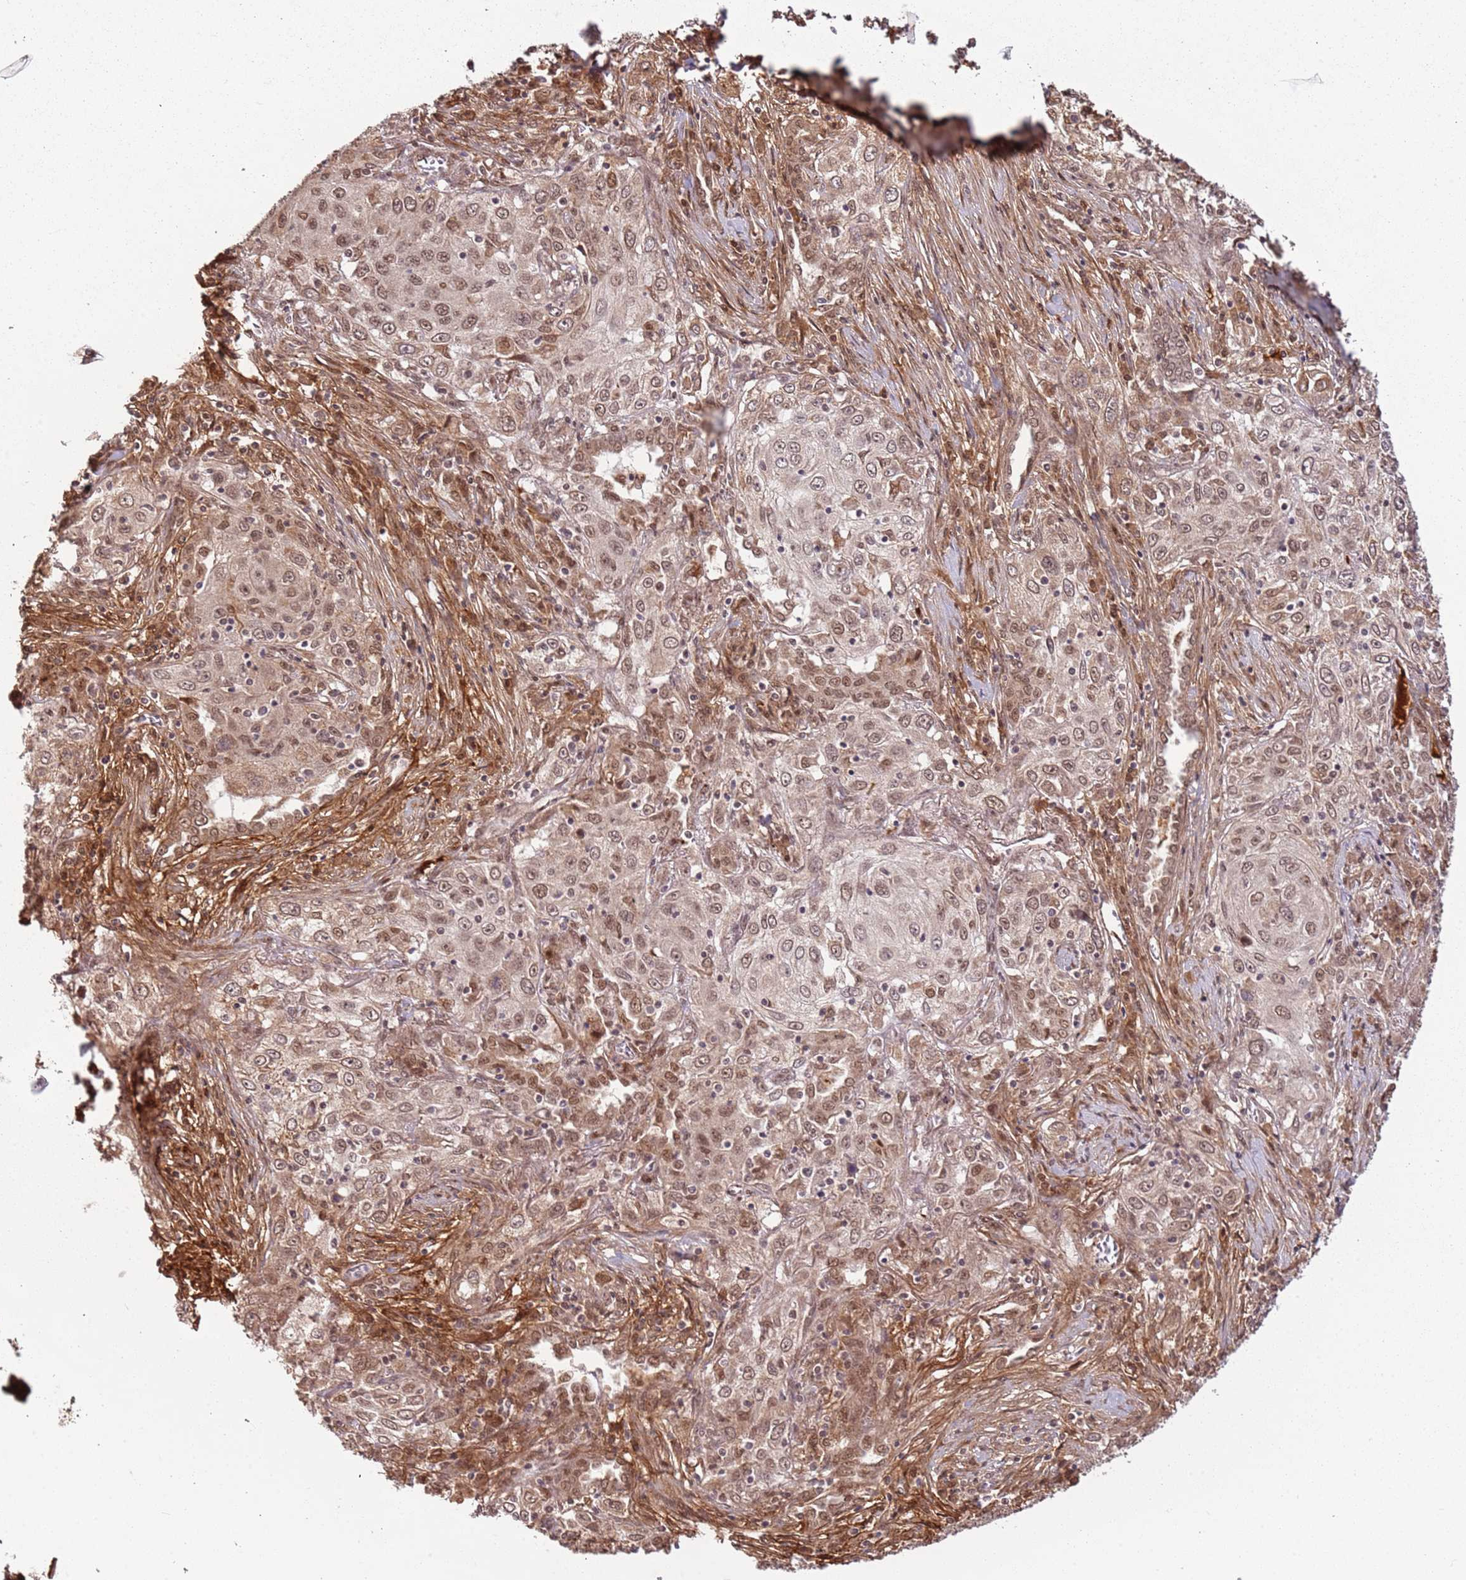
{"staining": {"intensity": "moderate", "quantity": ">75%", "location": "nuclear"}, "tissue": "lung cancer", "cell_type": "Tumor cells", "image_type": "cancer", "snomed": [{"axis": "morphology", "description": "Squamous cell carcinoma, NOS"}, {"axis": "topography", "description": "Lung"}], "caption": "Lung squamous cell carcinoma tissue shows moderate nuclear staining in approximately >75% of tumor cells Ihc stains the protein in brown and the nuclei are stained blue.", "gene": "POLR3H", "patient": {"sex": "female", "age": 69}}